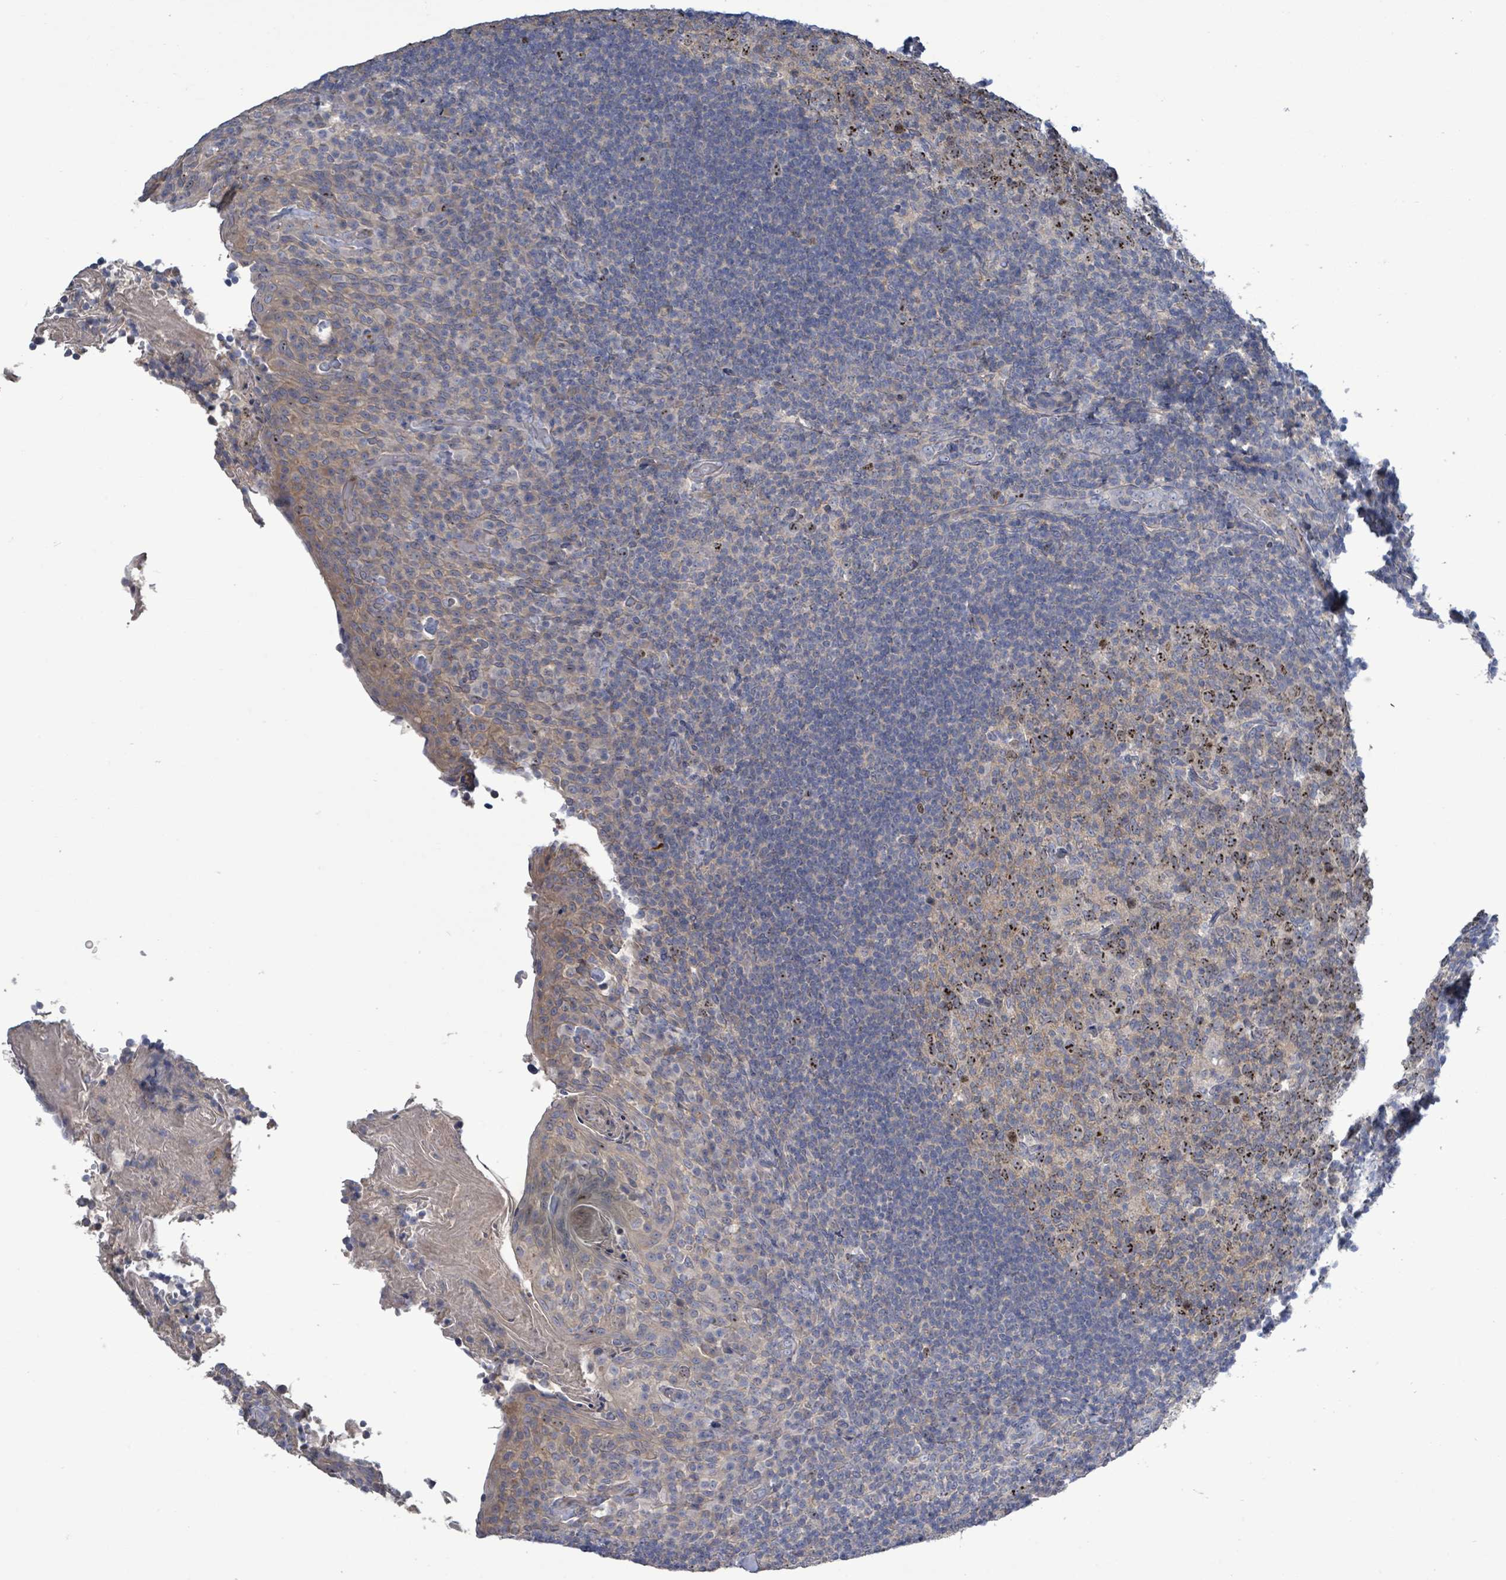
{"staining": {"intensity": "moderate", "quantity": "<25%", "location": "nuclear"}, "tissue": "tonsil", "cell_type": "Germinal center cells", "image_type": "normal", "snomed": [{"axis": "morphology", "description": "Normal tissue, NOS"}, {"axis": "topography", "description": "Tonsil"}], "caption": "Immunohistochemistry (IHC) of normal tonsil shows low levels of moderate nuclear positivity in approximately <25% of germinal center cells. Immunohistochemistry (IHC) stains the protein in brown and the nuclei are stained blue.", "gene": "HRAS", "patient": {"sex": "female", "age": 10}}